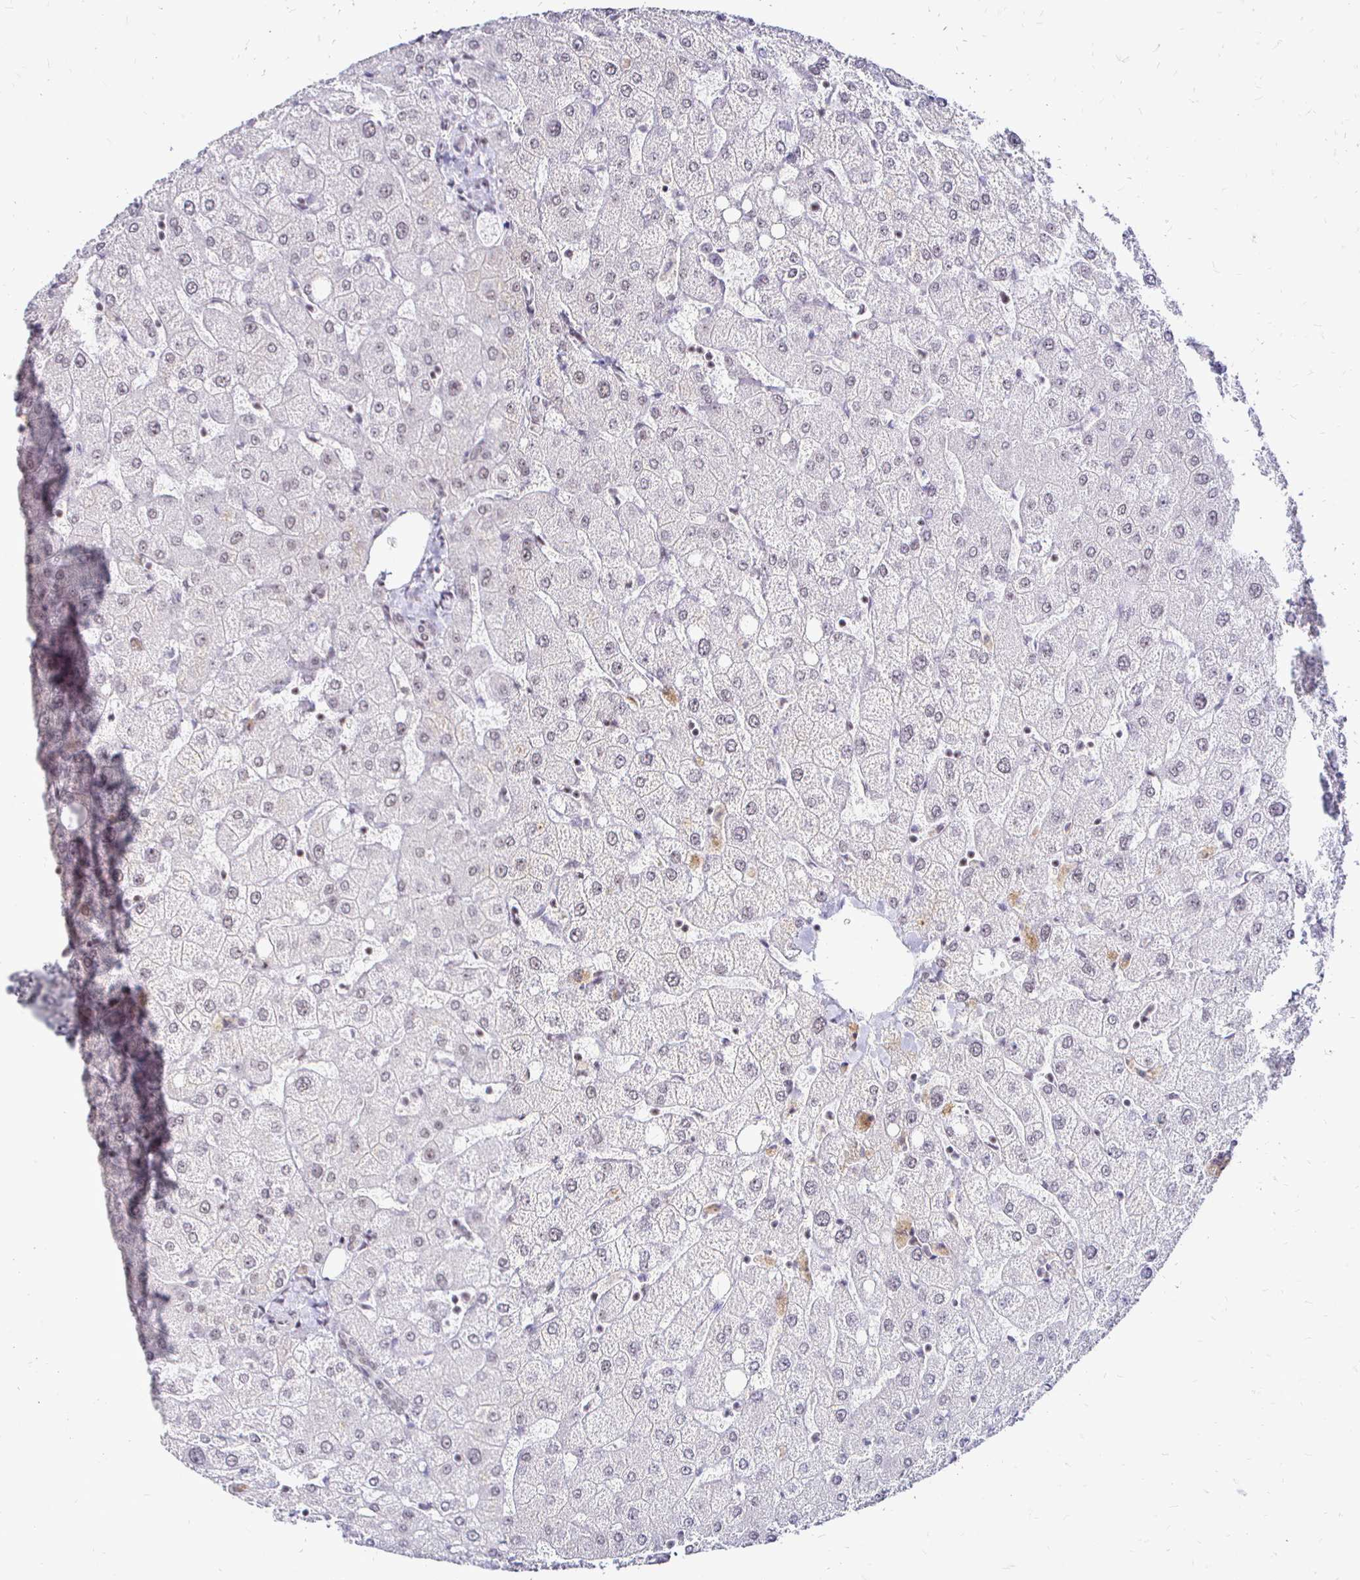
{"staining": {"intensity": "negative", "quantity": "none", "location": "none"}, "tissue": "liver", "cell_type": "Cholangiocytes", "image_type": "normal", "snomed": [{"axis": "morphology", "description": "Normal tissue, NOS"}, {"axis": "topography", "description": "Liver"}], "caption": "IHC of normal human liver reveals no expression in cholangiocytes. (IHC, brightfield microscopy, high magnification).", "gene": "SIN3A", "patient": {"sex": "female", "age": 54}}